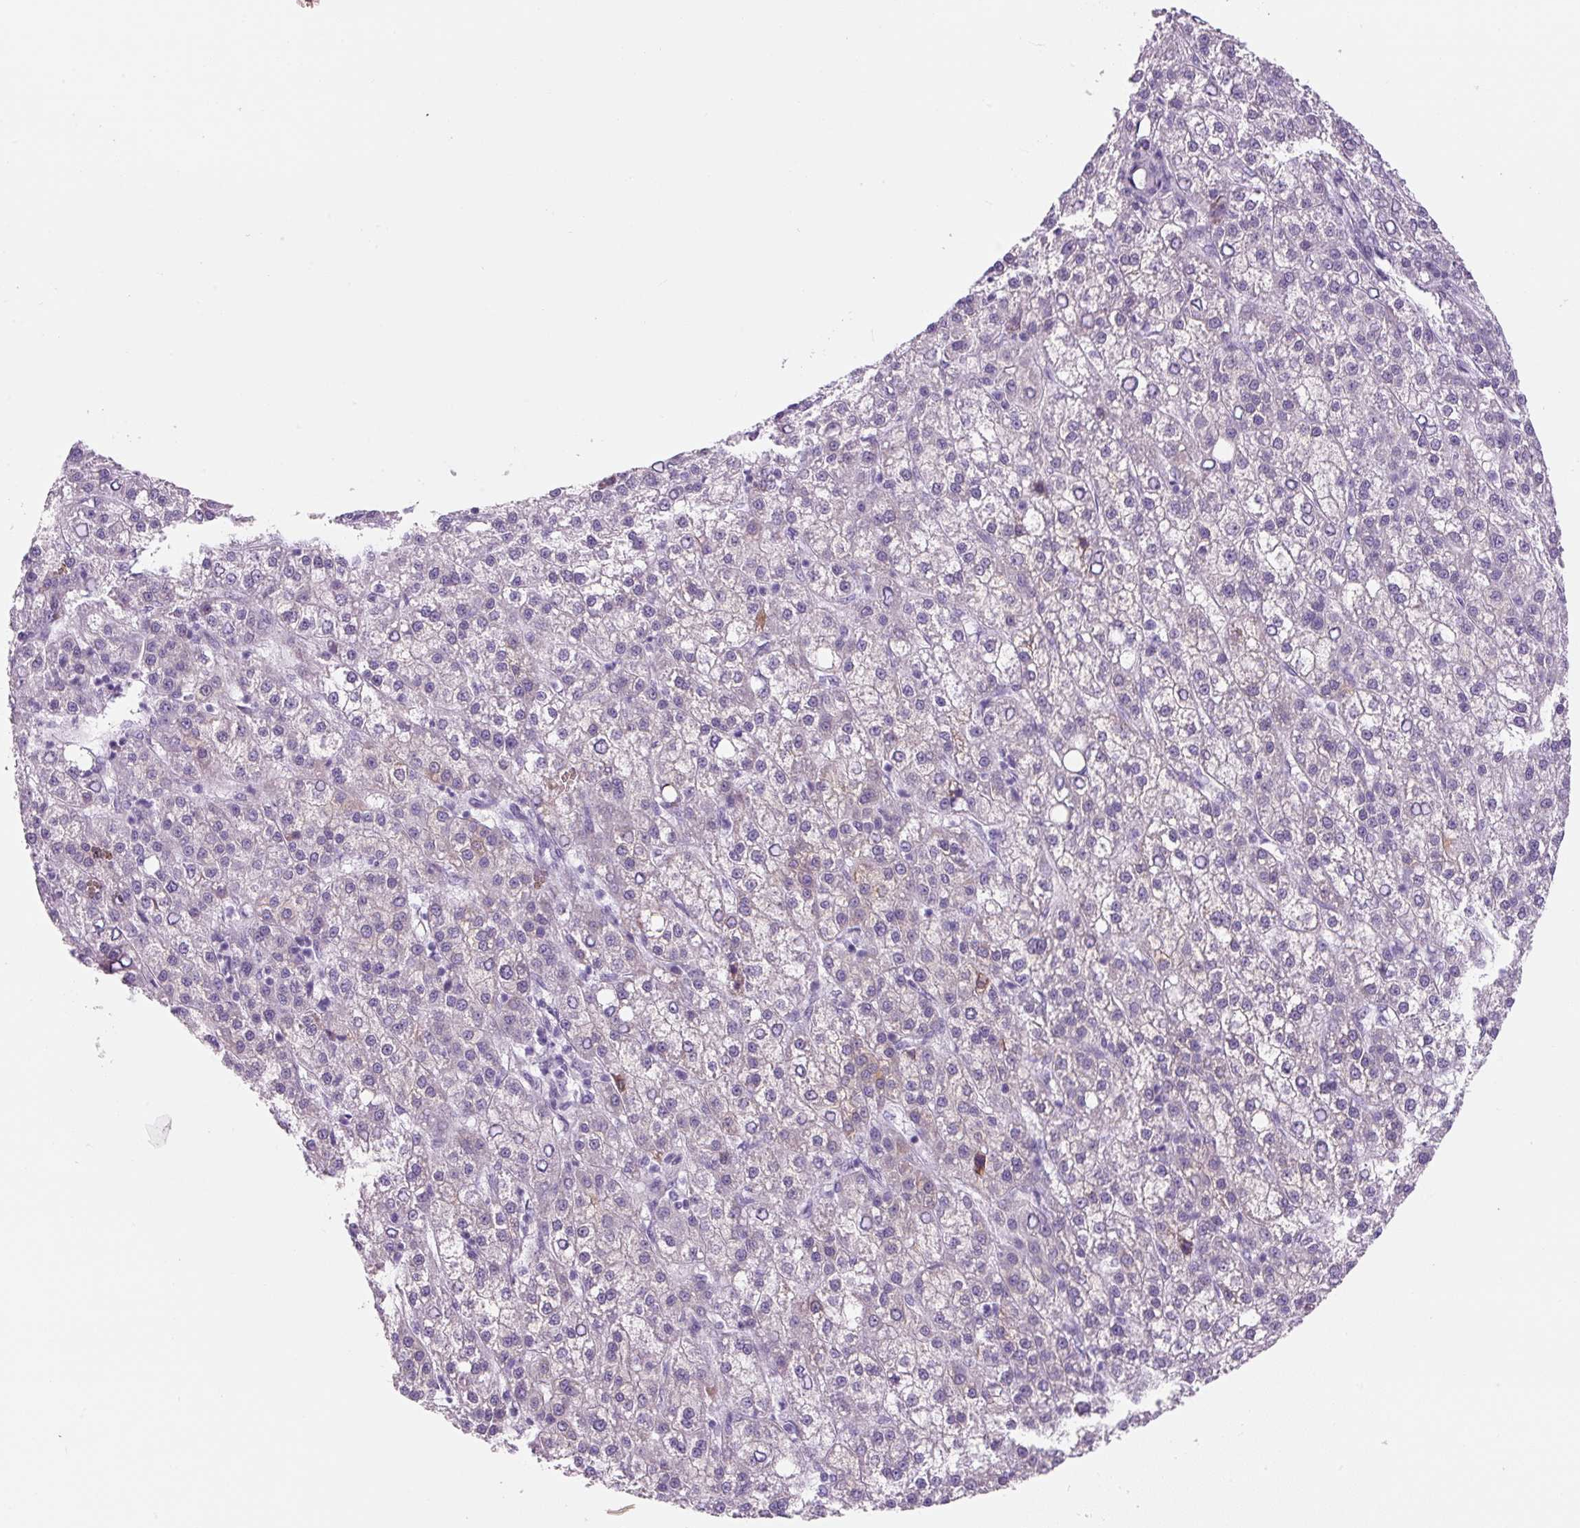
{"staining": {"intensity": "negative", "quantity": "none", "location": "none"}, "tissue": "liver cancer", "cell_type": "Tumor cells", "image_type": "cancer", "snomed": [{"axis": "morphology", "description": "Carcinoma, Hepatocellular, NOS"}, {"axis": "topography", "description": "Liver"}], "caption": "DAB (3,3'-diaminobenzidine) immunohistochemical staining of human liver cancer (hepatocellular carcinoma) demonstrates no significant positivity in tumor cells.", "gene": "YIF1B", "patient": {"sex": "female", "age": 58}}